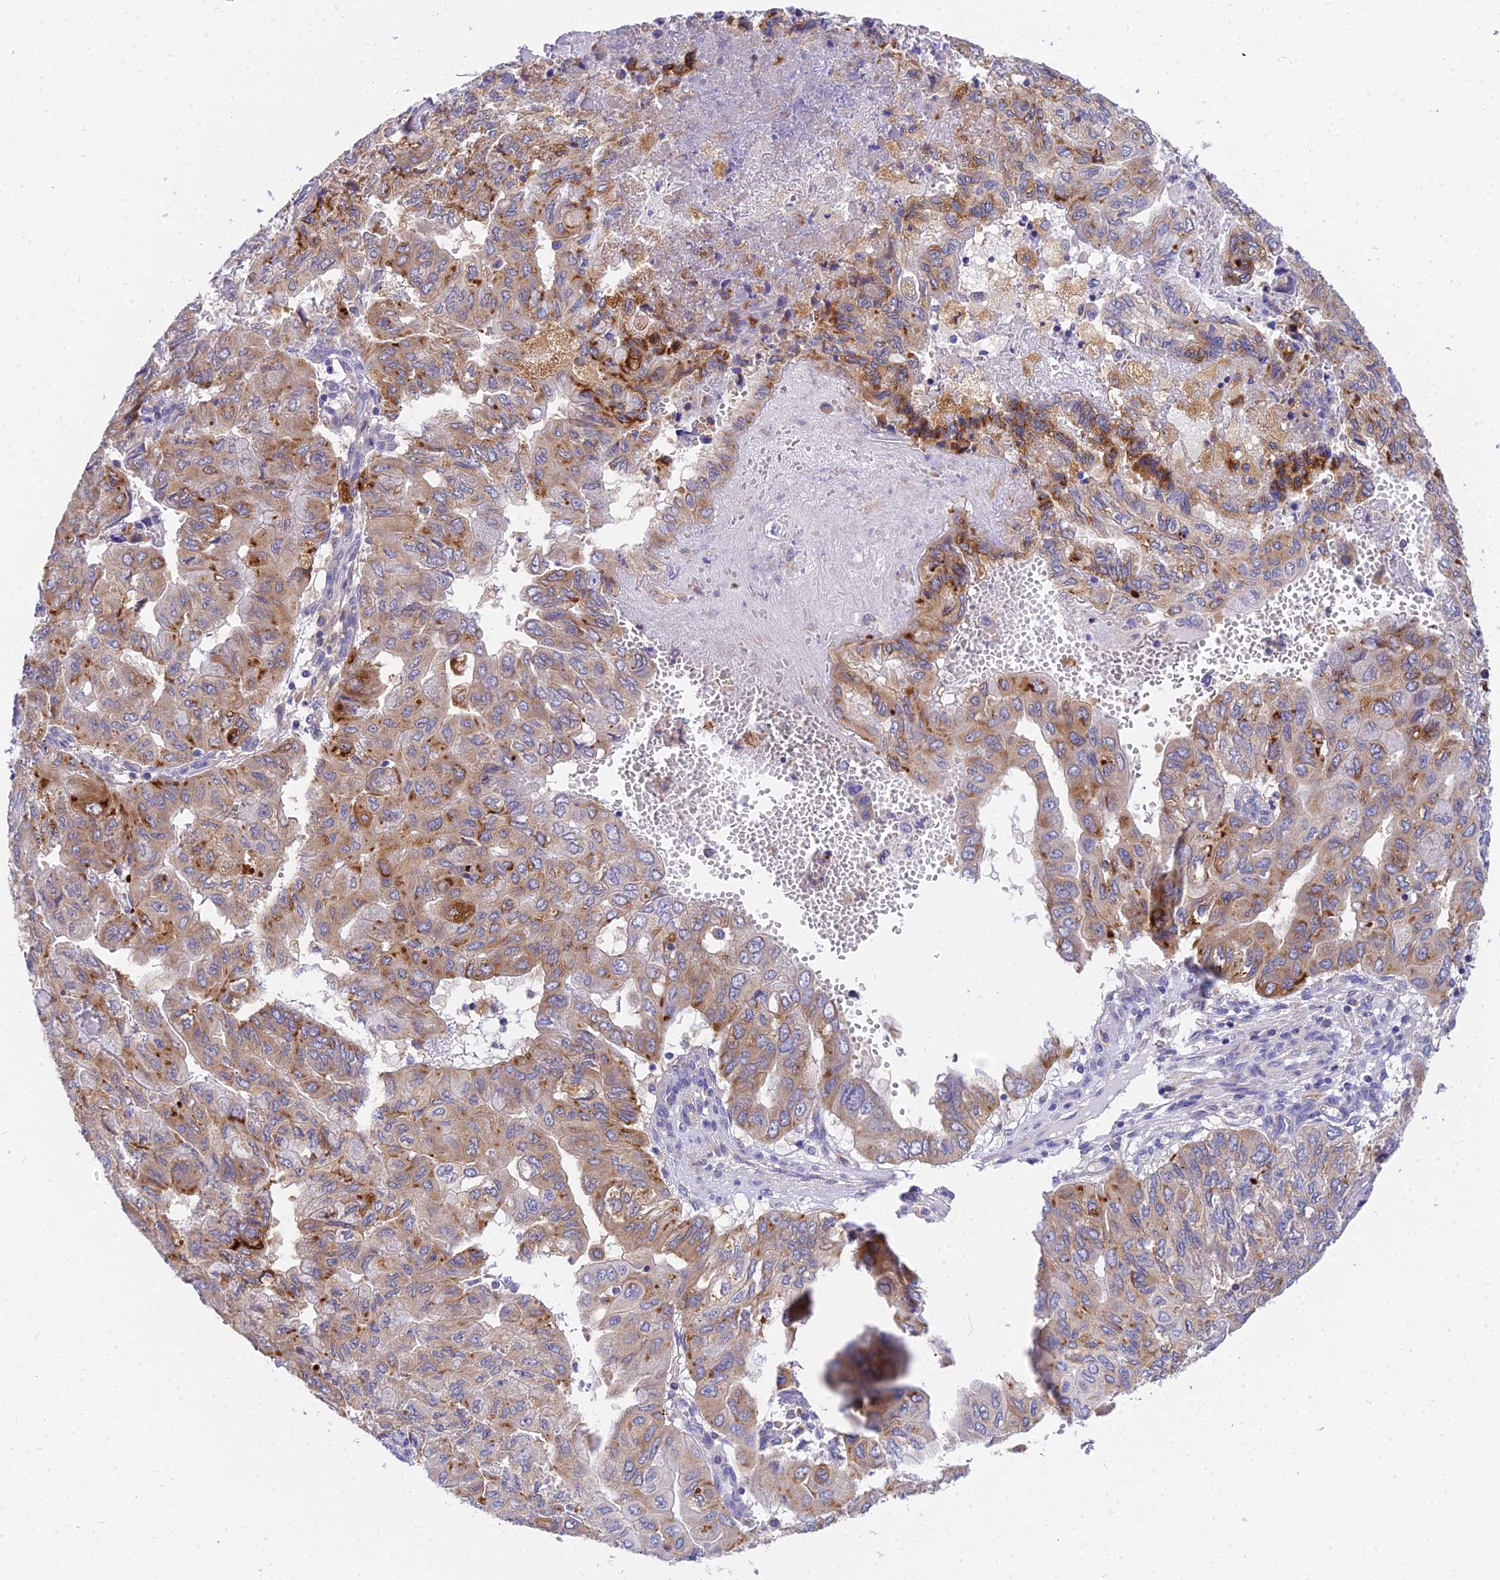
{"staining": {"intensity": "moderate", "quantity": "25%-75%", "location": "cytoplasmic/membranous"}, "tissue": "pancreatic cancer", "cell_type": "Tumor cells", "image_type": "cancer", "snomed": [{"axis": "morphology", "description": "Adenocarcinoma, NOS"}, {"axis": "topography", "description": "Pancreas"}], "caption": "High-power microscopy captured an immunohistochemistry (IHC) image of pancreatic adenocarcinoma, revealing moderate cytoplasmic/membranous staining in approximately 25%-75% of tumor cells. (brown staining indicates protein expression, while blue staining denotes nuclei).", "gene": "ARL8B", "patient": {"sex": "male", "age": 51}}